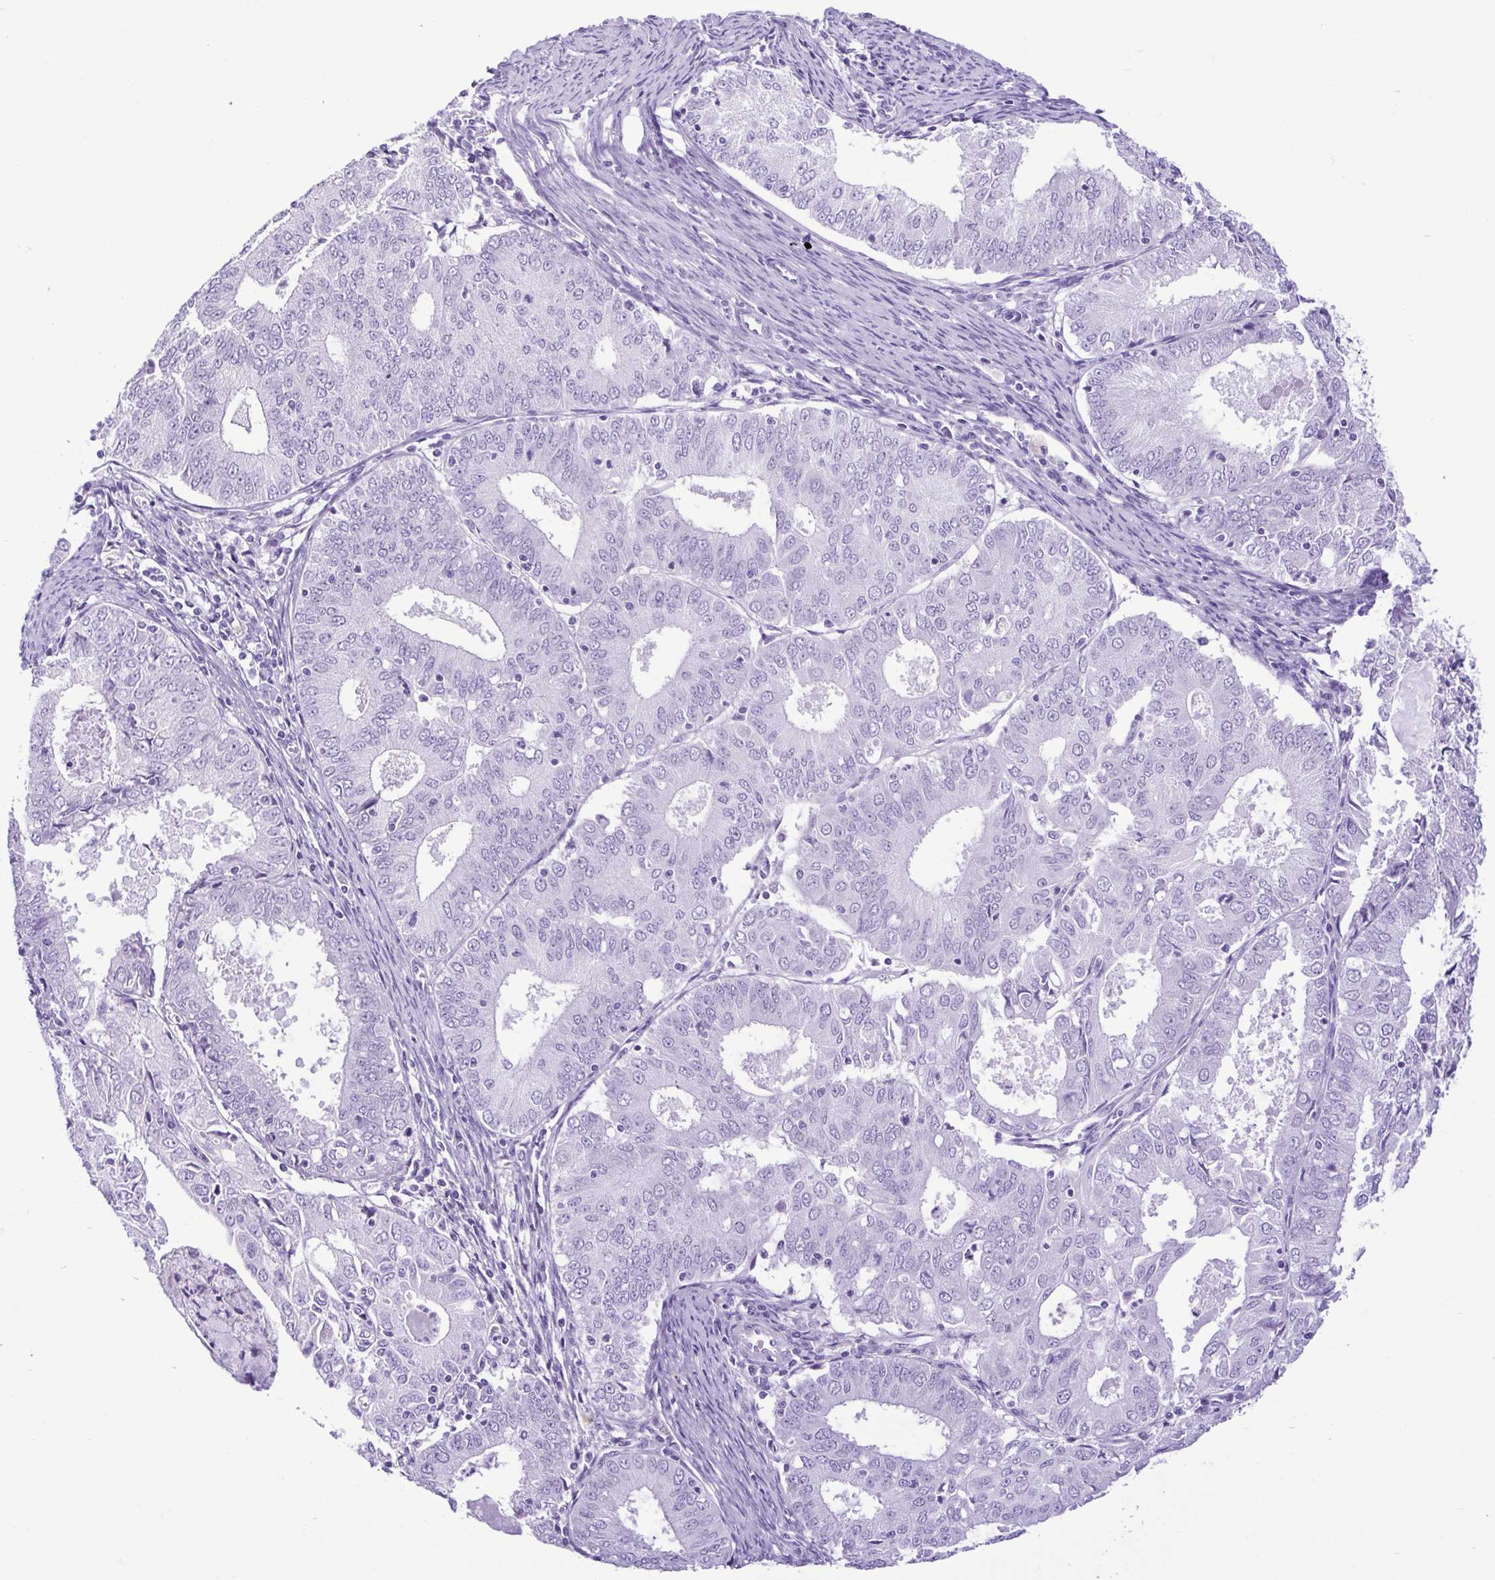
{"staining": {"intensity": "negative", "quantity": "none", "location": "none"}, "tissue": "endometrial cancer", "cell_type": "Tumor cells", "image_type": "cancer", "snomed": [{"axis": "morphology", "description": "Adenocarcinoma, NOS"}, {"axis": "topography", "description": "Endometrium"}], "caption": "Adenocarcinoma (endometrial) was stained to show a protein in brown. There is no significant expression in tumor cells.", "gene": "SPATA16", "patient": {"sex": "female", "age": 57}}